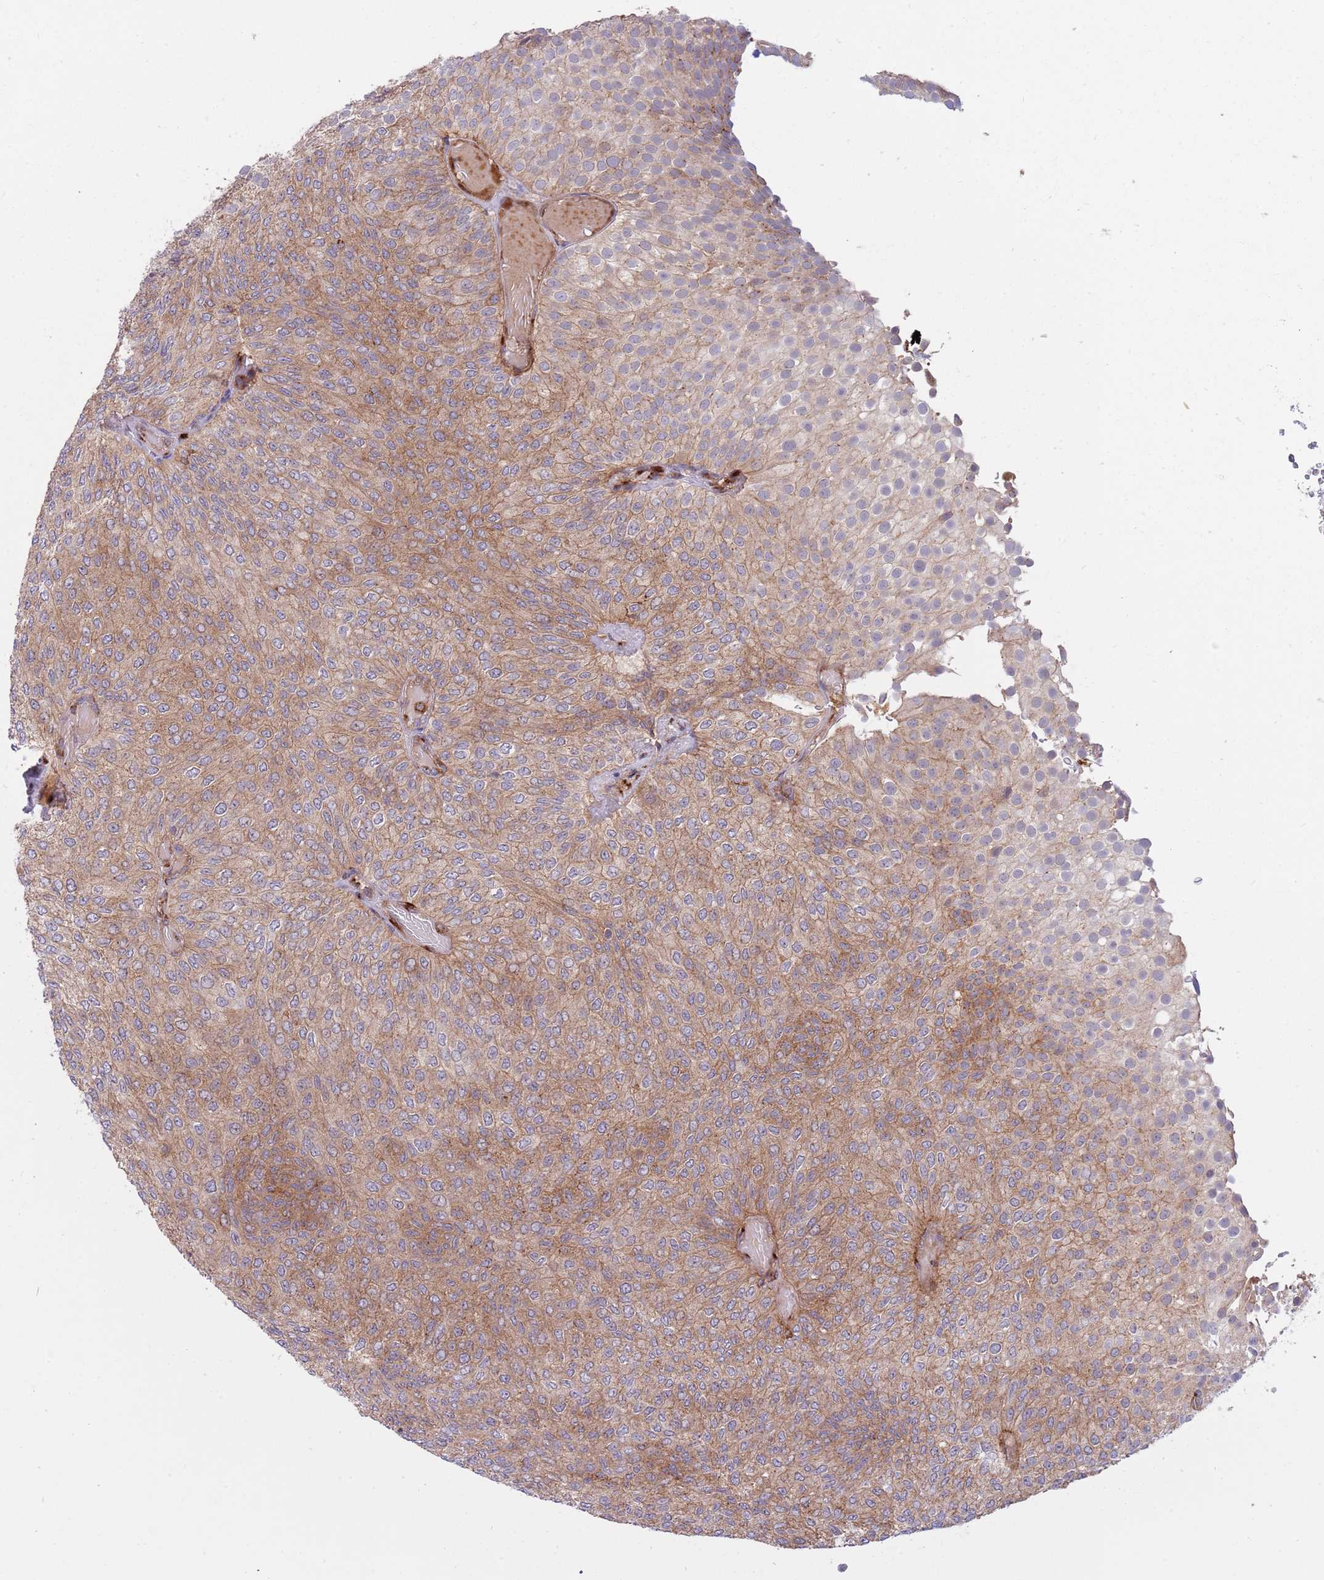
{"staining": {"intensity": "moderate", "quantity": ">75%", "location": "cytoplasmic/membranous"}, "tissue": "urothelial cancer", "cell_type": "Tumor cells", "image_type": "cancer", "snomed": [{"axis": "morphology", "description": "Urothelial carcinoma, Low grade"}, {"axis": "topography", "description": "Urinary bladder"}], "caption": "Urothelial carcinoma (low-grade) stained with DAB immunohistochemistry displays medium levels of moderate cytoplasmic/membranous expression in about >75% of tumor cells. The staining is performed using DAB brown chromogen to label protein expression. The nuclei are counter-stained blue using hematoxylin.", "gene": "BTBD7", "patient": {"sex": "male", "age": 78}}